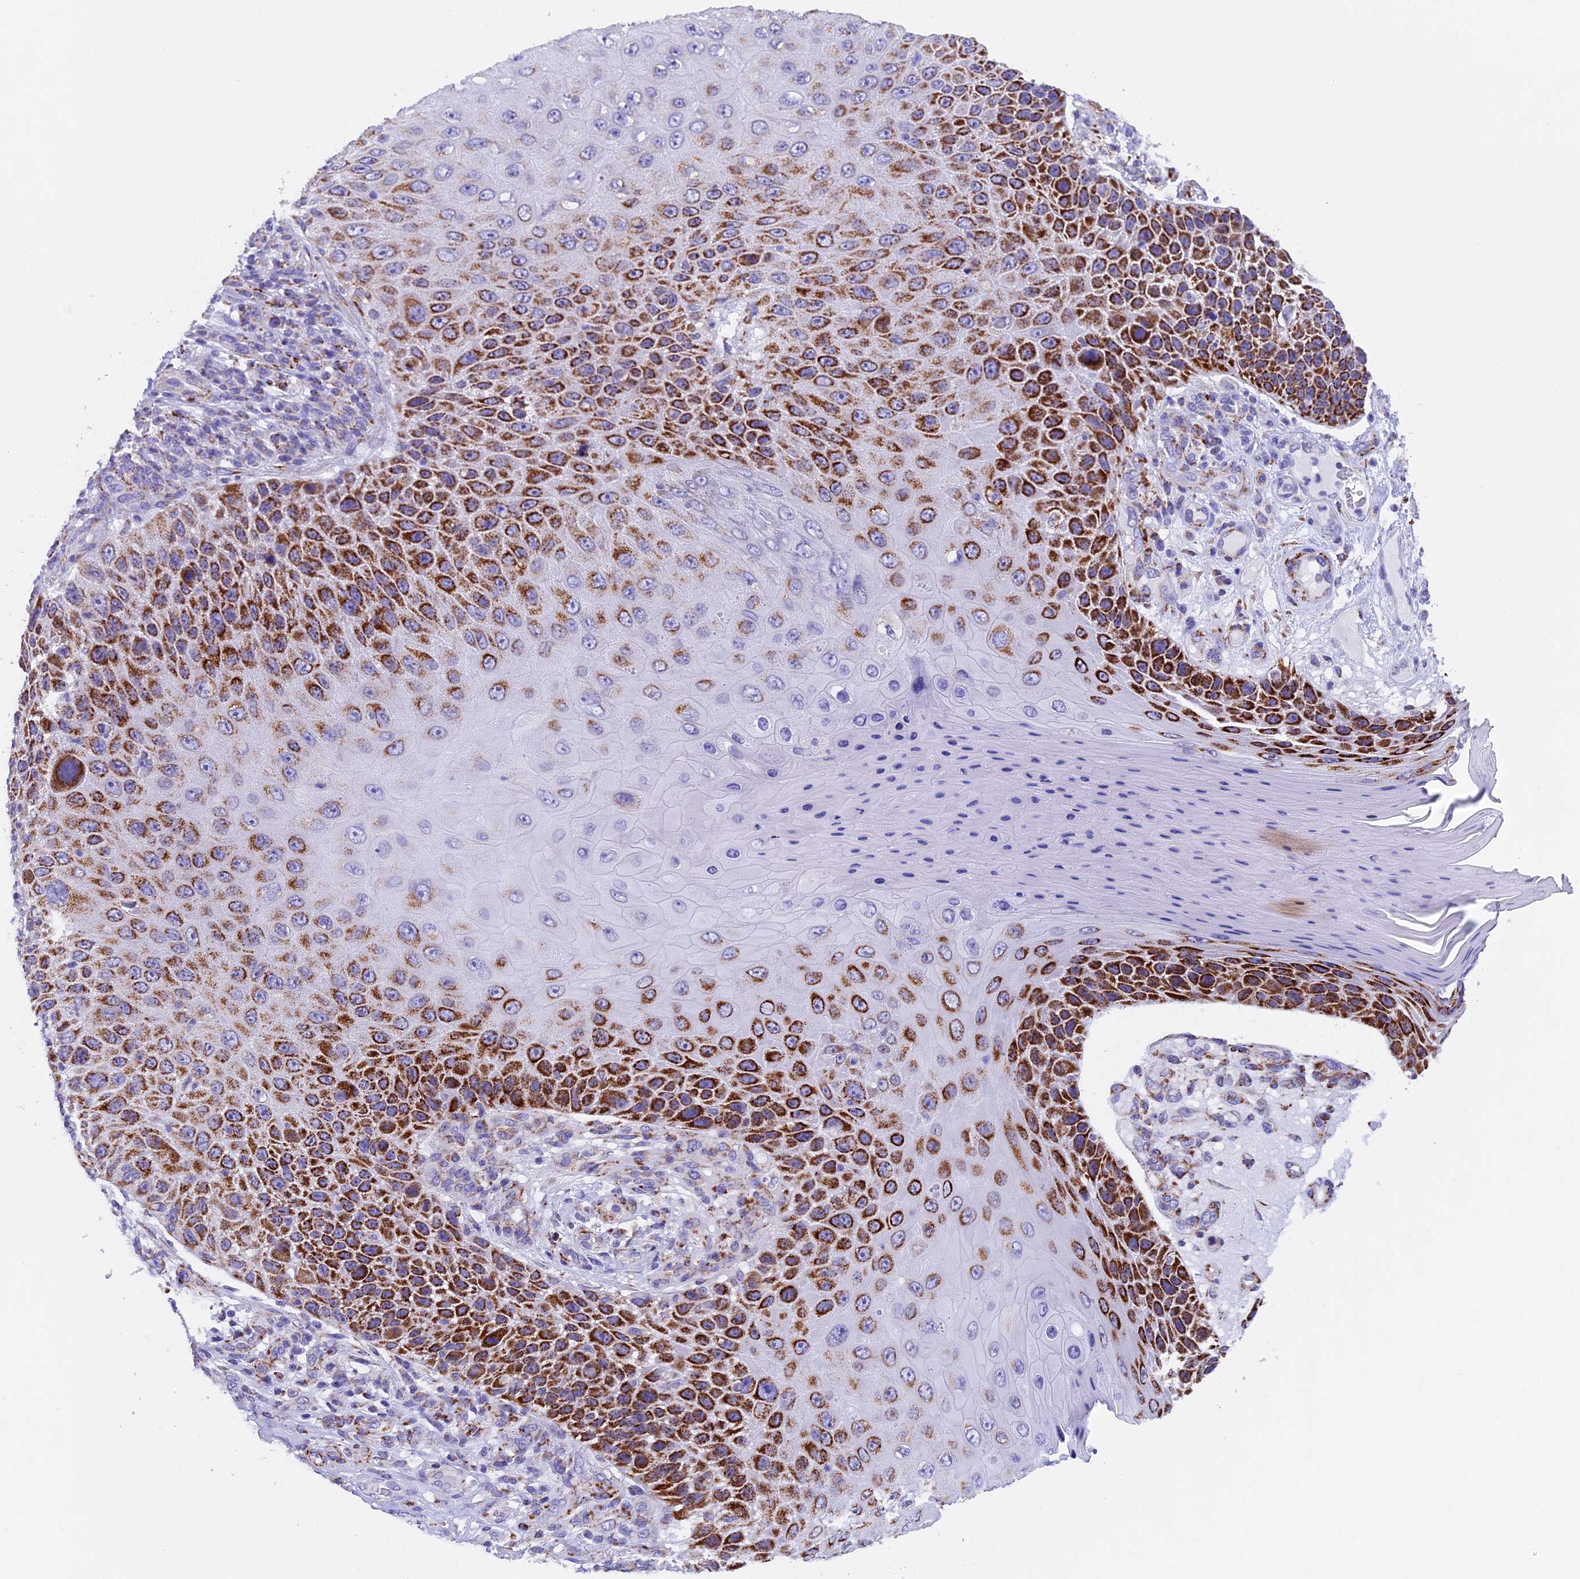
{"staining": {"intensity": "strong", "quantity": "25%-75%", "location": "cytoplasmic/membranous"}, "tissue": "skin cancer", "cell_type": "Tumor cells", "image_type": "cancer", "snomed": [{"axis": "morphology", "description": "Squamous cell carcinoma, NOS"}, {"axis": "topography", "description": "Skin"}], "caption": "This image shows immunohistochemistry (IHC) staining of human skin squamous cell carcinoma, with high strong cytoplasmic/membranous expression in approximately 25%-75% of tumor cells.", "gene": "SLC8B1", "patient": {"sex": "female", "age": 88}}